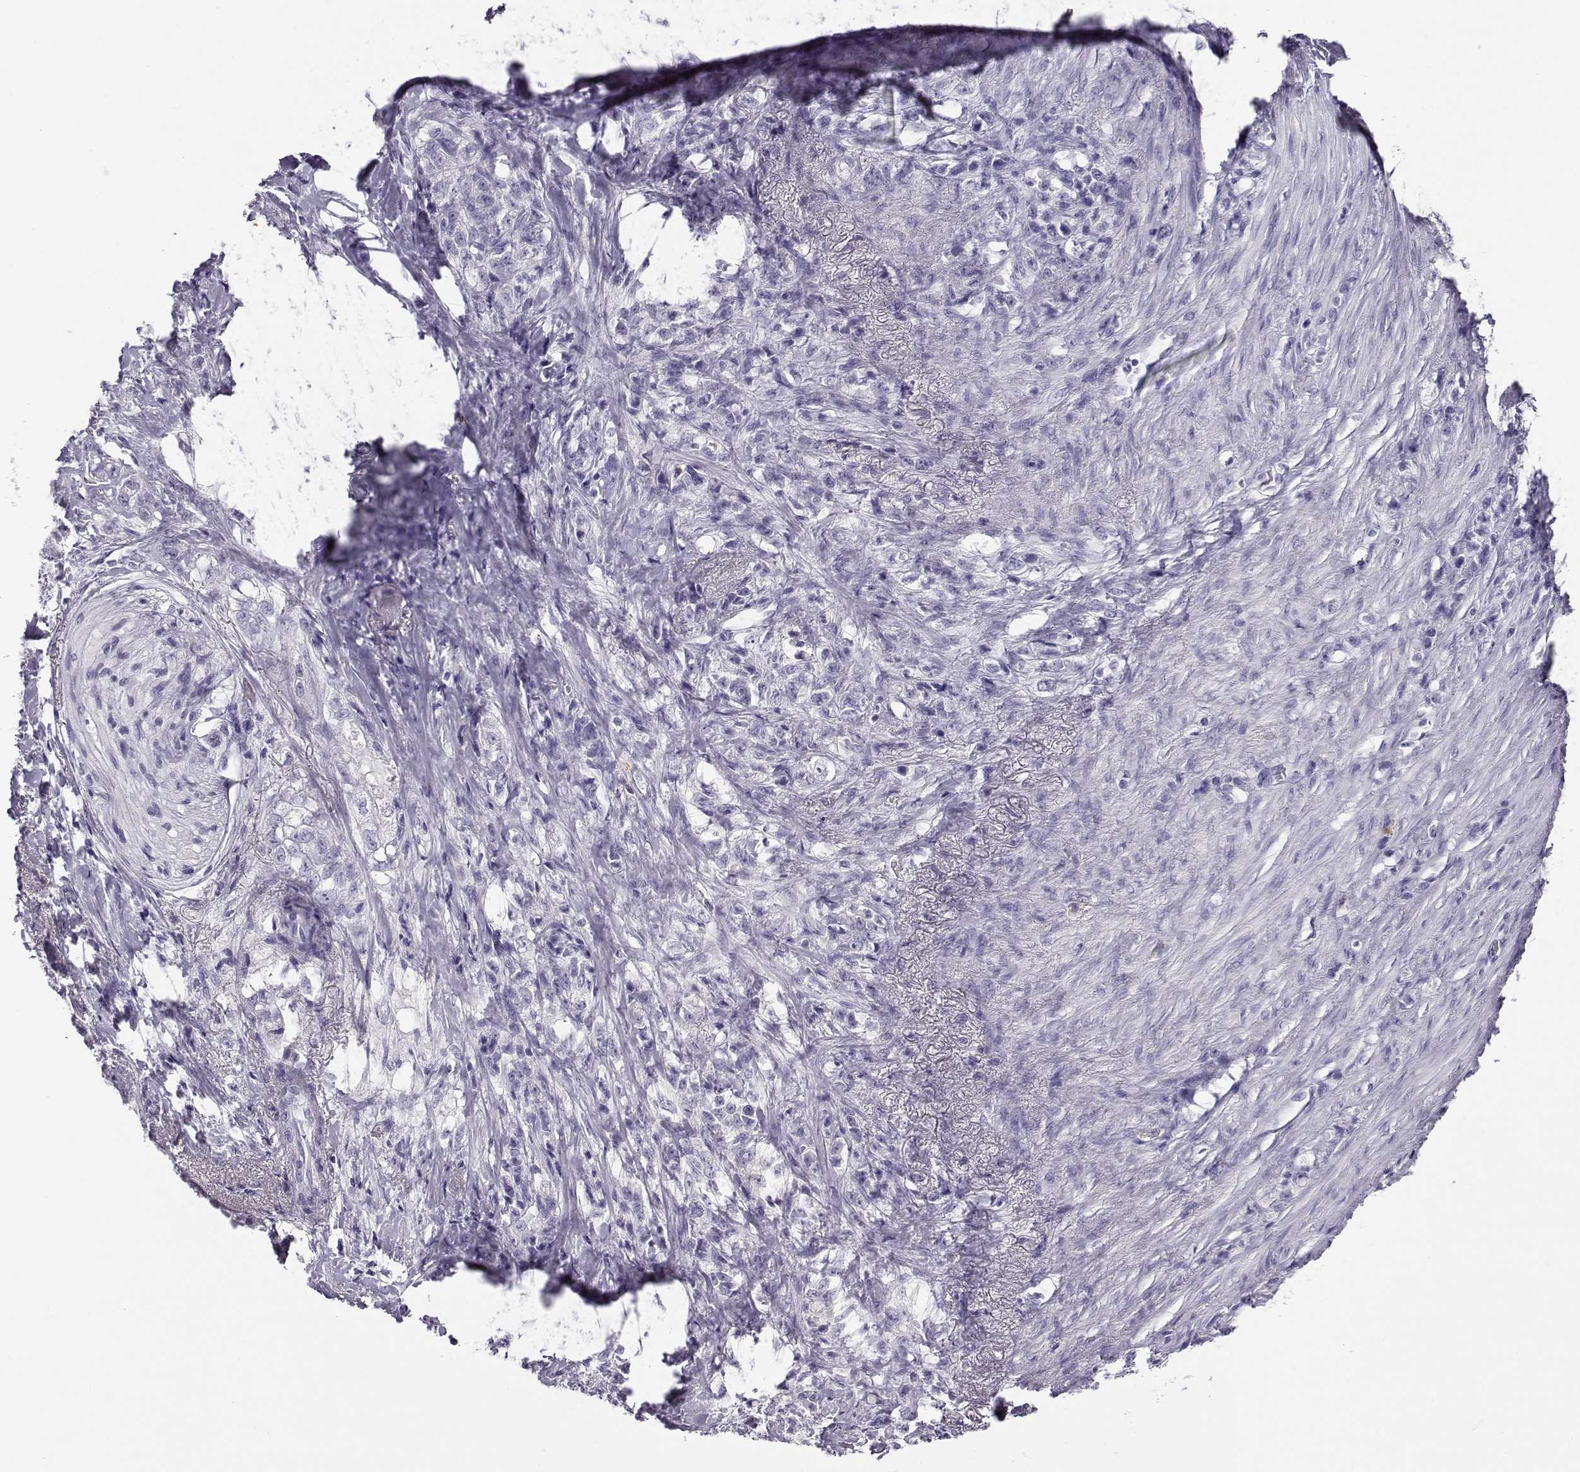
{"staining": {"intensity": "negative", "quantity": "none", "location": "none"}, "tissue": "stomach cancer", "cell_type": "Tumor cells", "image_type": "cancer", "snomed": [{"axis": "morphology", "description": "Adenocarcinoma, NOS"}, {"axis": "topography", "description": "Stomach, lower"}], "caption": "Tumor cells show no significant protein positivity in stomach cancer (adenocarcinoma).", "gene": "CABS1", "patient": {"sex": "male", "age": 88}}